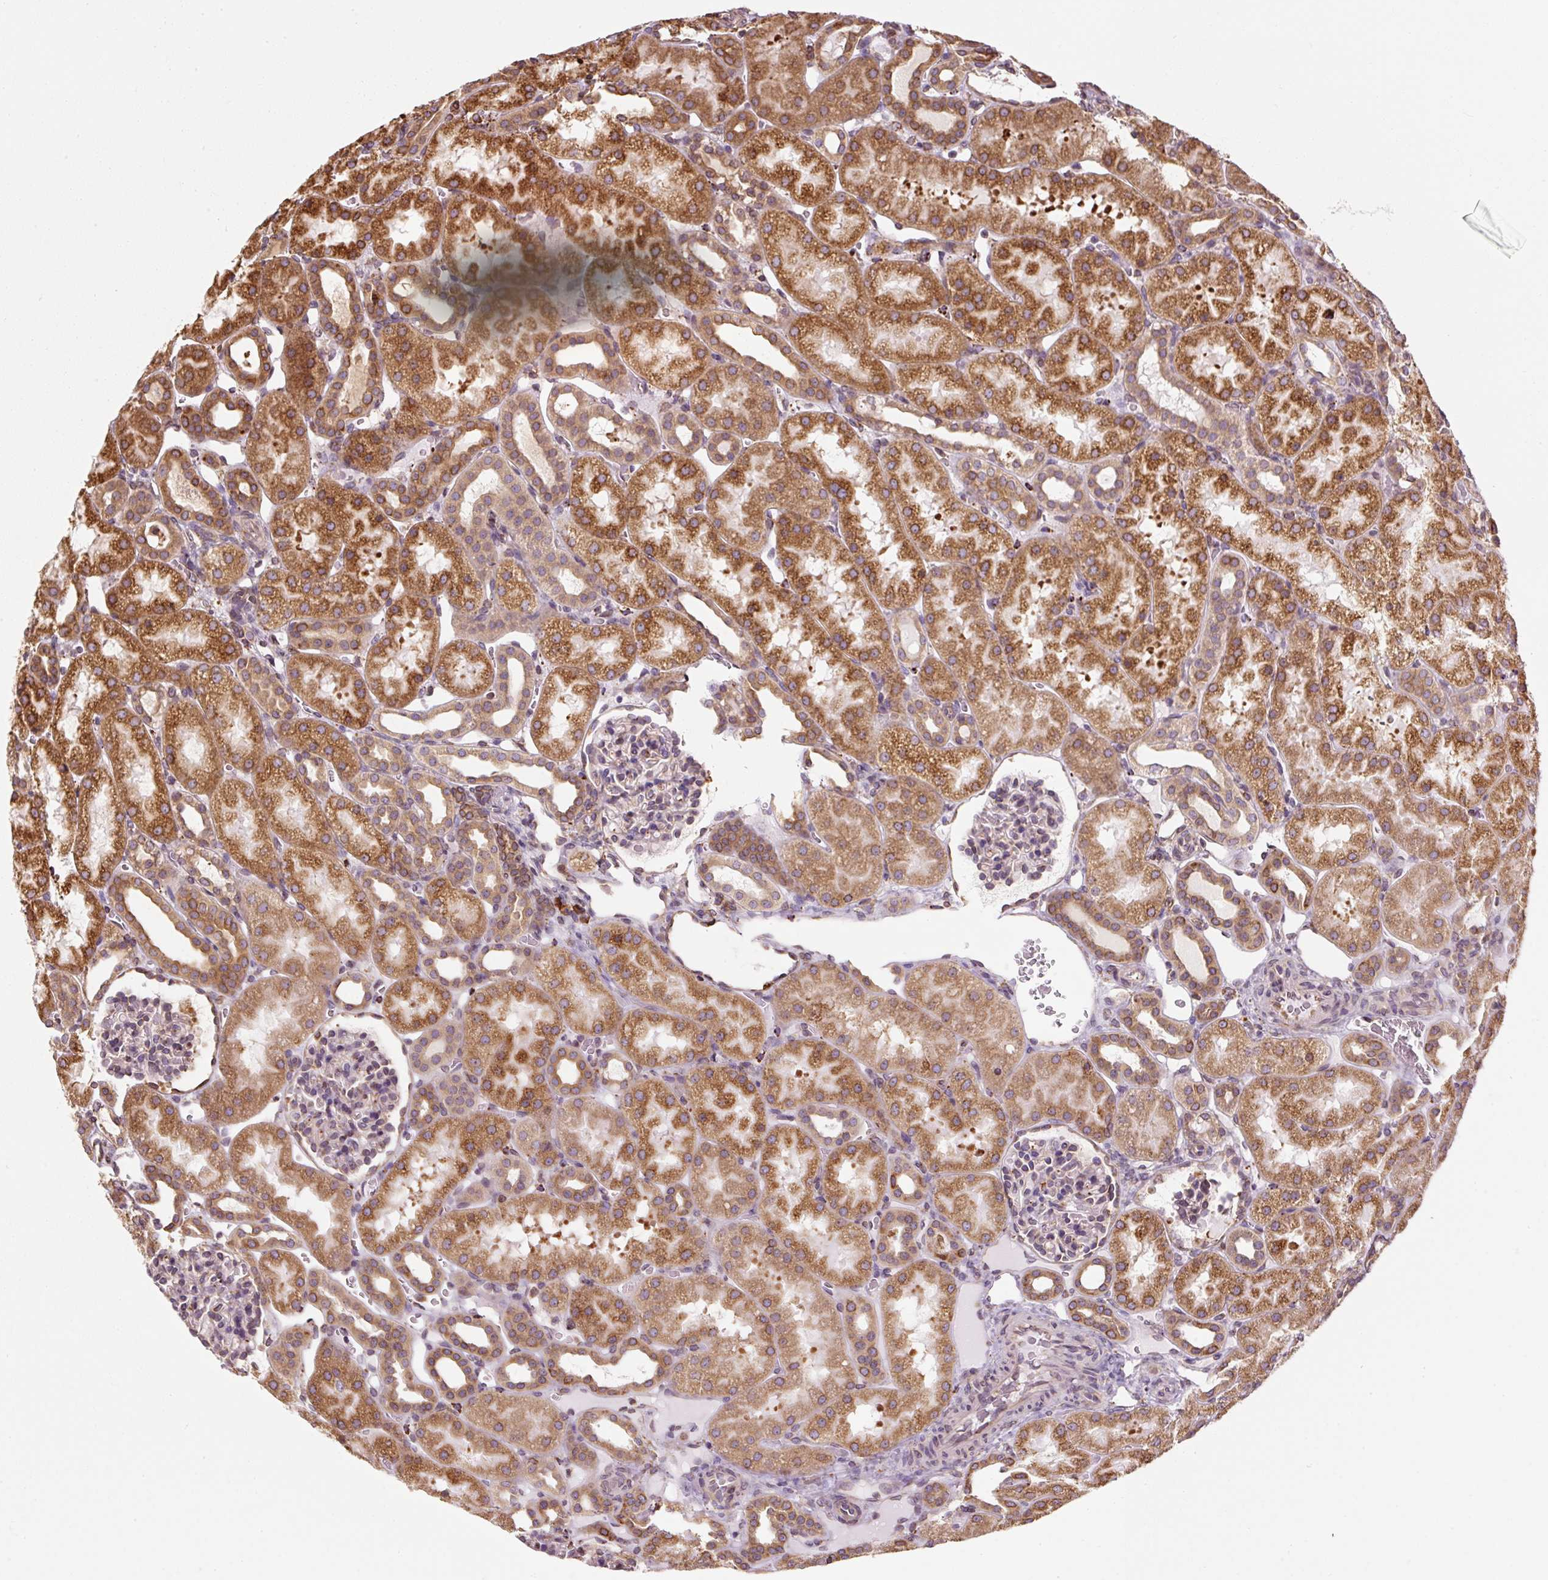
{"staining": {"intensity": "moderate", "quantity": "25%-75%", "location": "cytoplasmic/membranous"}, "tissue": "kidney", "cell_type": "Cells in glomeruli", "image_type": "normal", "snomed": [{"axis": "morphology", "description": "Normal tissue, NOS"}, {"axis": "topography", "description": "Kidney"}], "caption": "Immunohistochemistry (DAB) staining of benign human kidney reveals moderate cytoplasmic/membranous protein positivity in about 25%-75% of cells in glomeruli.", "gene": "PRKCSH", "patient": {"sex": "male", "age": 2}}